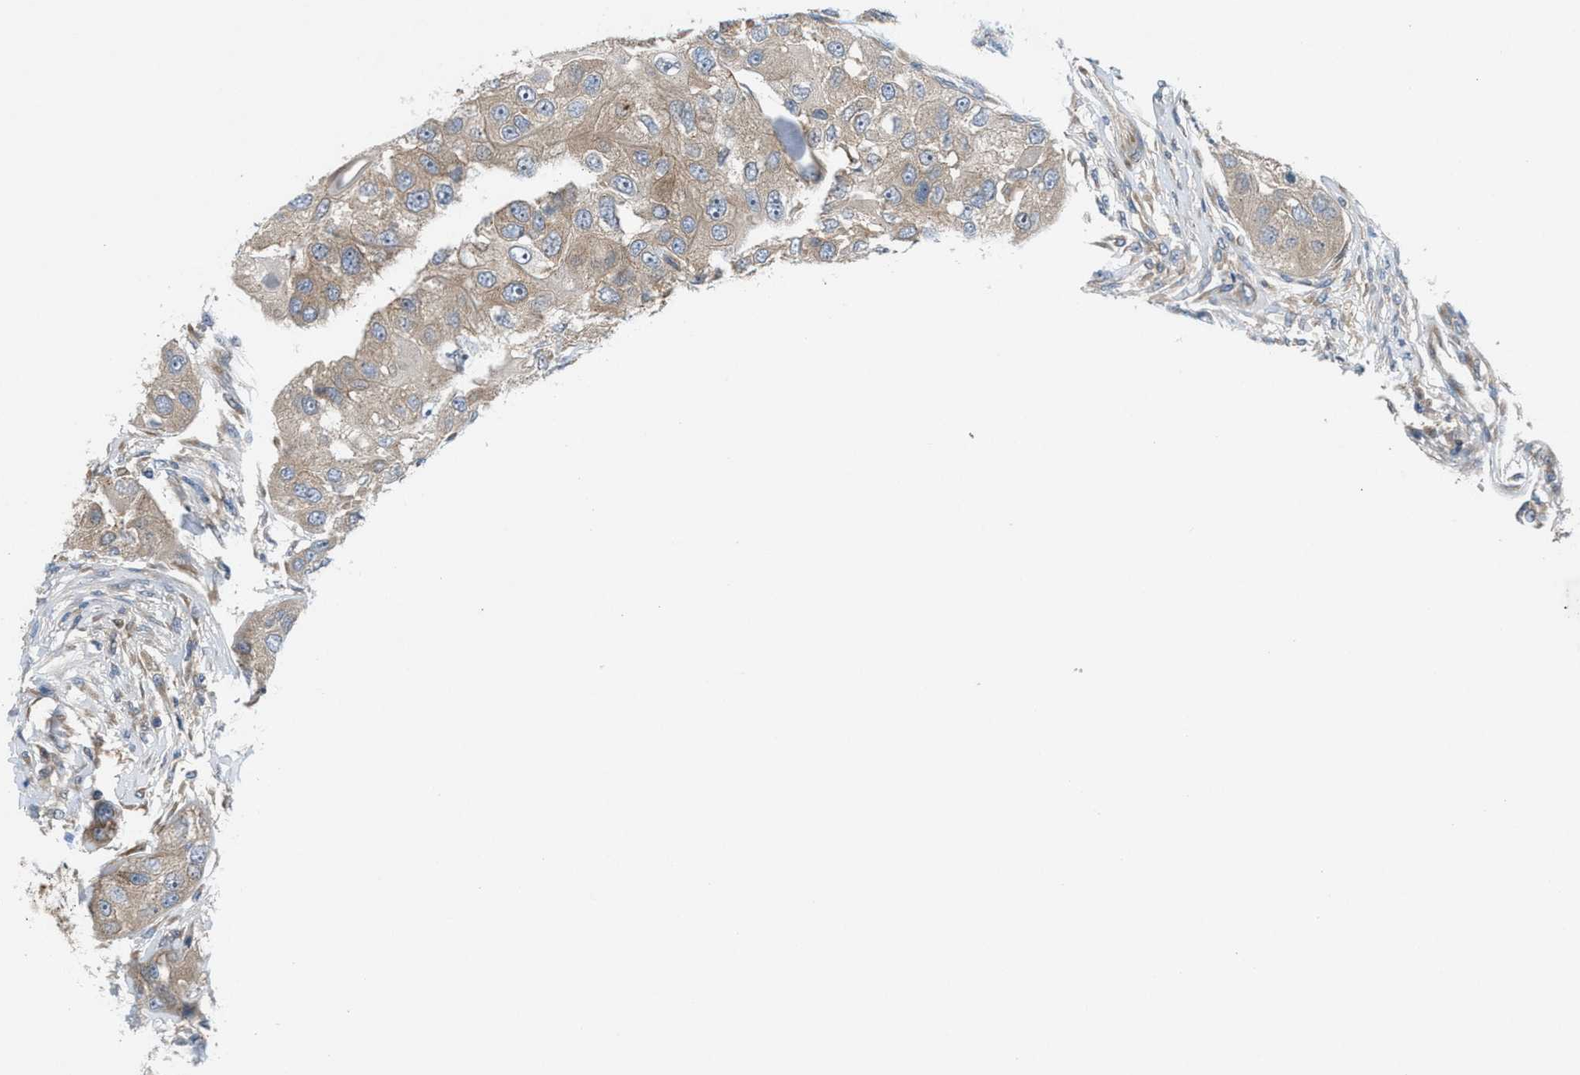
{"staining": {"intensity": "moderate", "quantity": ">75%", "location": "cytoplasmic/membranous,nuclear"}, "tissue": "head and neck cancer", "cell_type": "Tumor cells", "image_type": "cancer", "snomed": [{"axis": "morphology", "description": "Normal tissue, NOS"}, {"axis": "morphology", "description": "Squamous cell carcinoma, NOS"}, {"axis": "topography", "description": "Skeletal muscle"}, {"axis": "topography", "description": "Head-Neck"}], "caption": "Moderate cytoplasmic/membranous and nuclear protein staining is appreciated in approximately >75% of tumor cells in head and neck cancer.", "gene": "CYB5D1", "patient": {"sex": "male", "age": 51}}